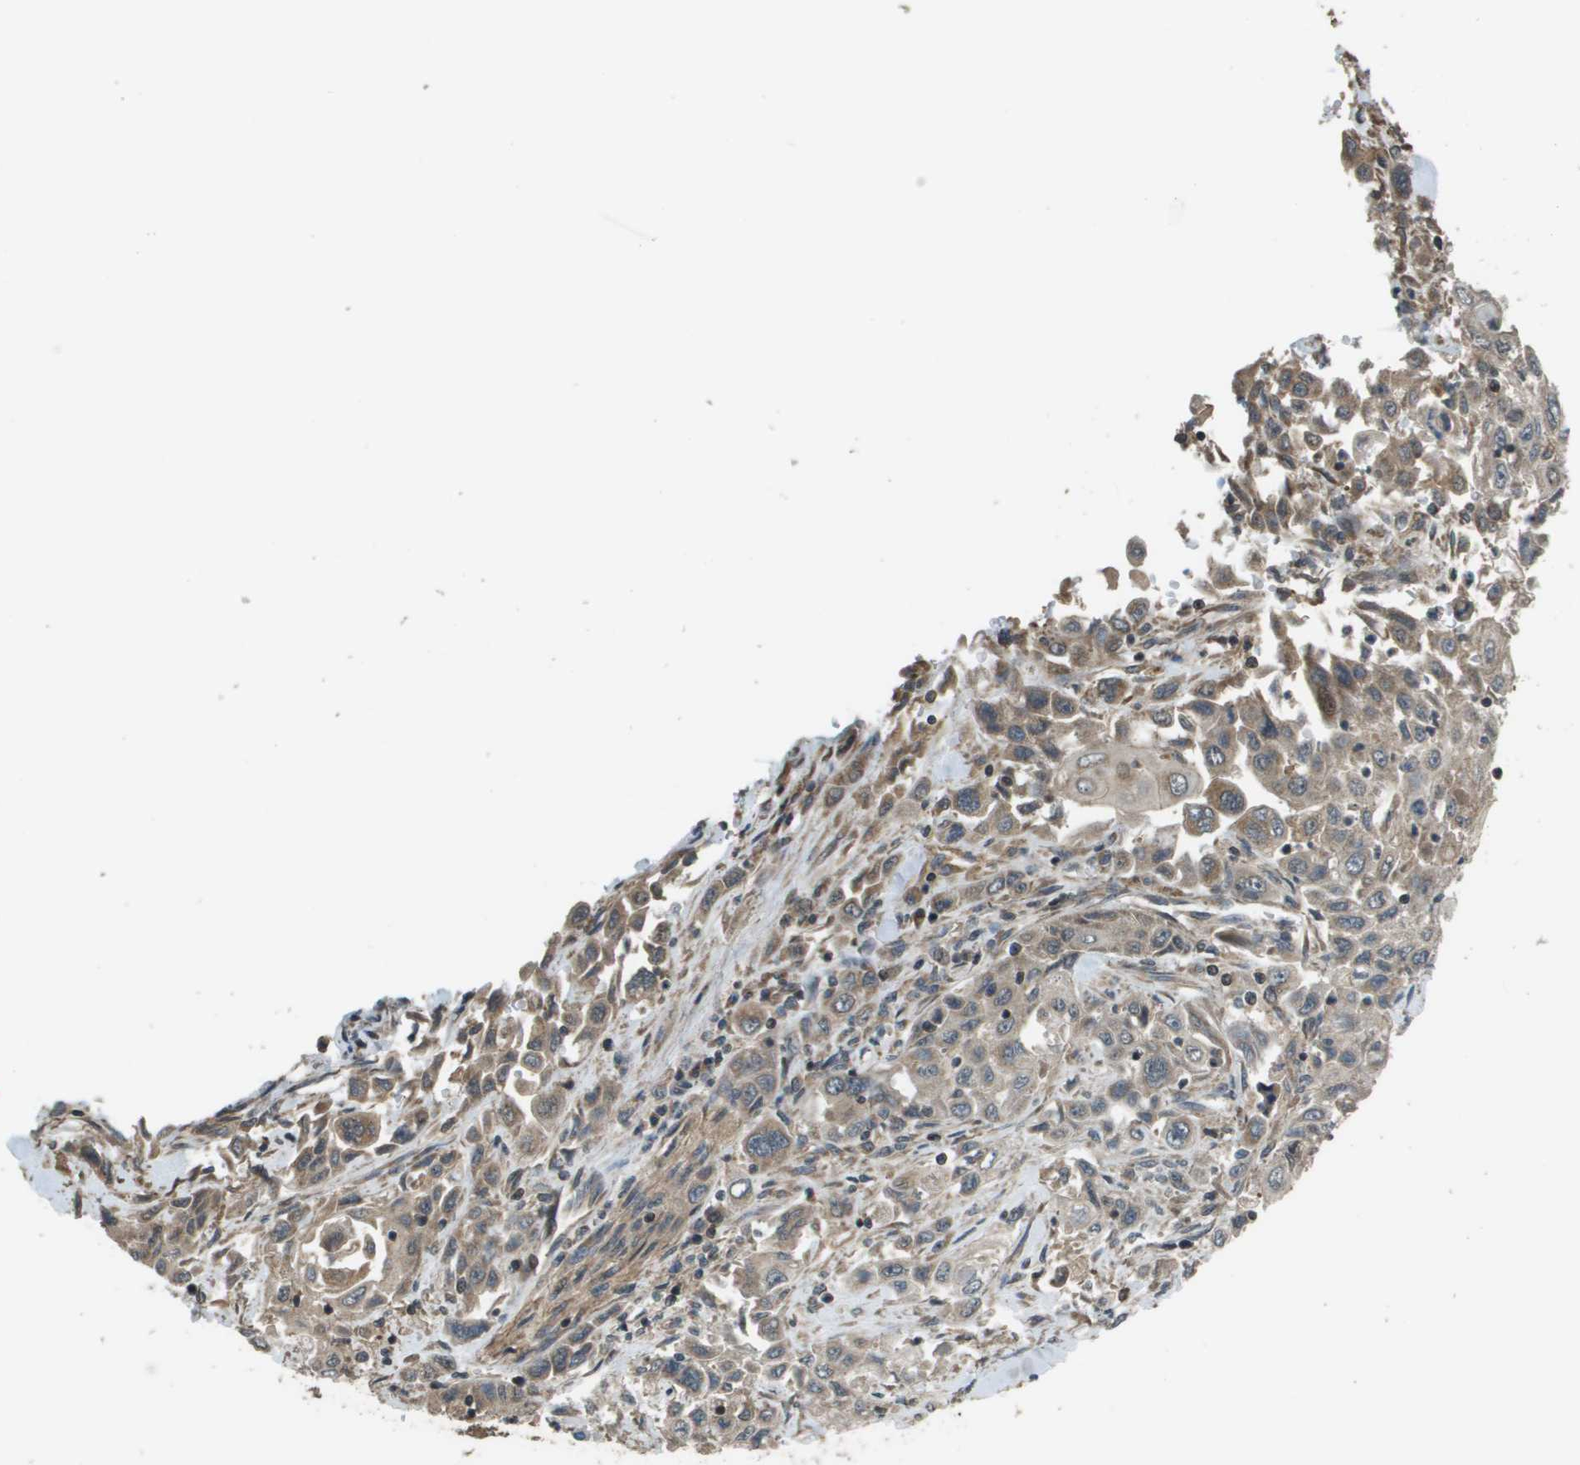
{"staining": {"intensity": "moderate", "quantity": "<25%", "location": "cytoplasmic/membranous"}, "tissue": "pancreatic cancer", "cell_type": "Tumor cells", "image_type": "cancer", "snomed": [{"axis": "morphology", "description": "Adenocarcinoma, NOS"}, {"axis": "topography", "description": "Pancreas"}], "caption": "The micrograph demonstrates immunohistochemical staining of pancreatic adenocarcinoma. There is moderate cytoplasmic/membranous staining is appreciated in about <25% of tumor cells.", "gene": "PLPBP", "patient": {"sex": "male", "age": 70}}